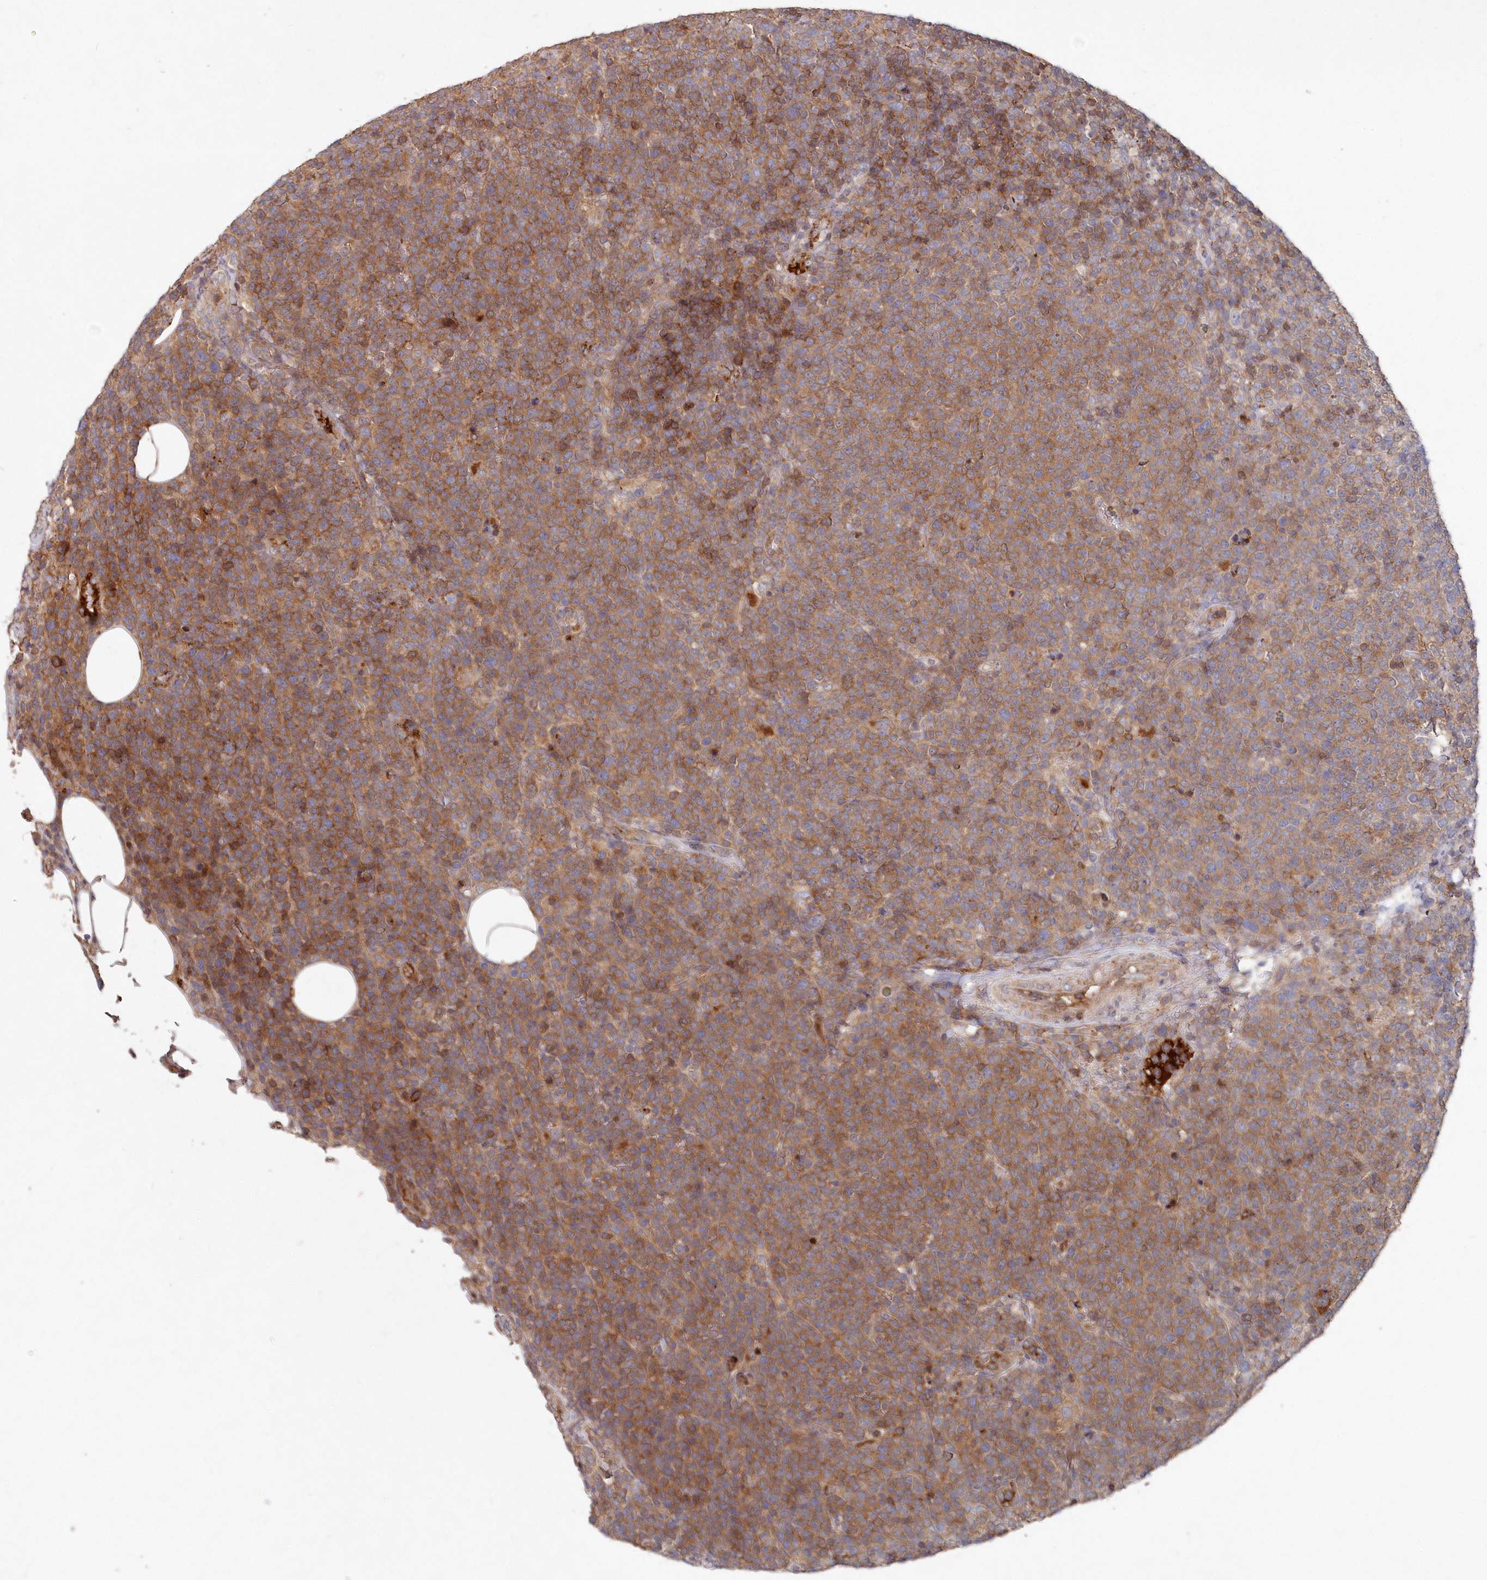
{"staining": {"intensity": "moderate", "quantity": ">75%", "location": "cytoplasmic/membranous"}, "tissue": "lymphoma", "cell_type": "Tumor cells", "image_type": "cancer", "snomed": [{"axis": "morphology", "description": "Malignant lymphoma, non-Hodgkin's type, High grade"}, {"axis": "topography", "description": "Lymph node"}], "caption": "High-power microscopy captured an IHC image of high-grade malignant lymphoma, non-Hodgkin's type, revealing moderate cytoplasmic/membranous staining in about >75% of tumor cells.", "gene": "ABHD14B", "patient": {"sex": "male", "age": 61}}